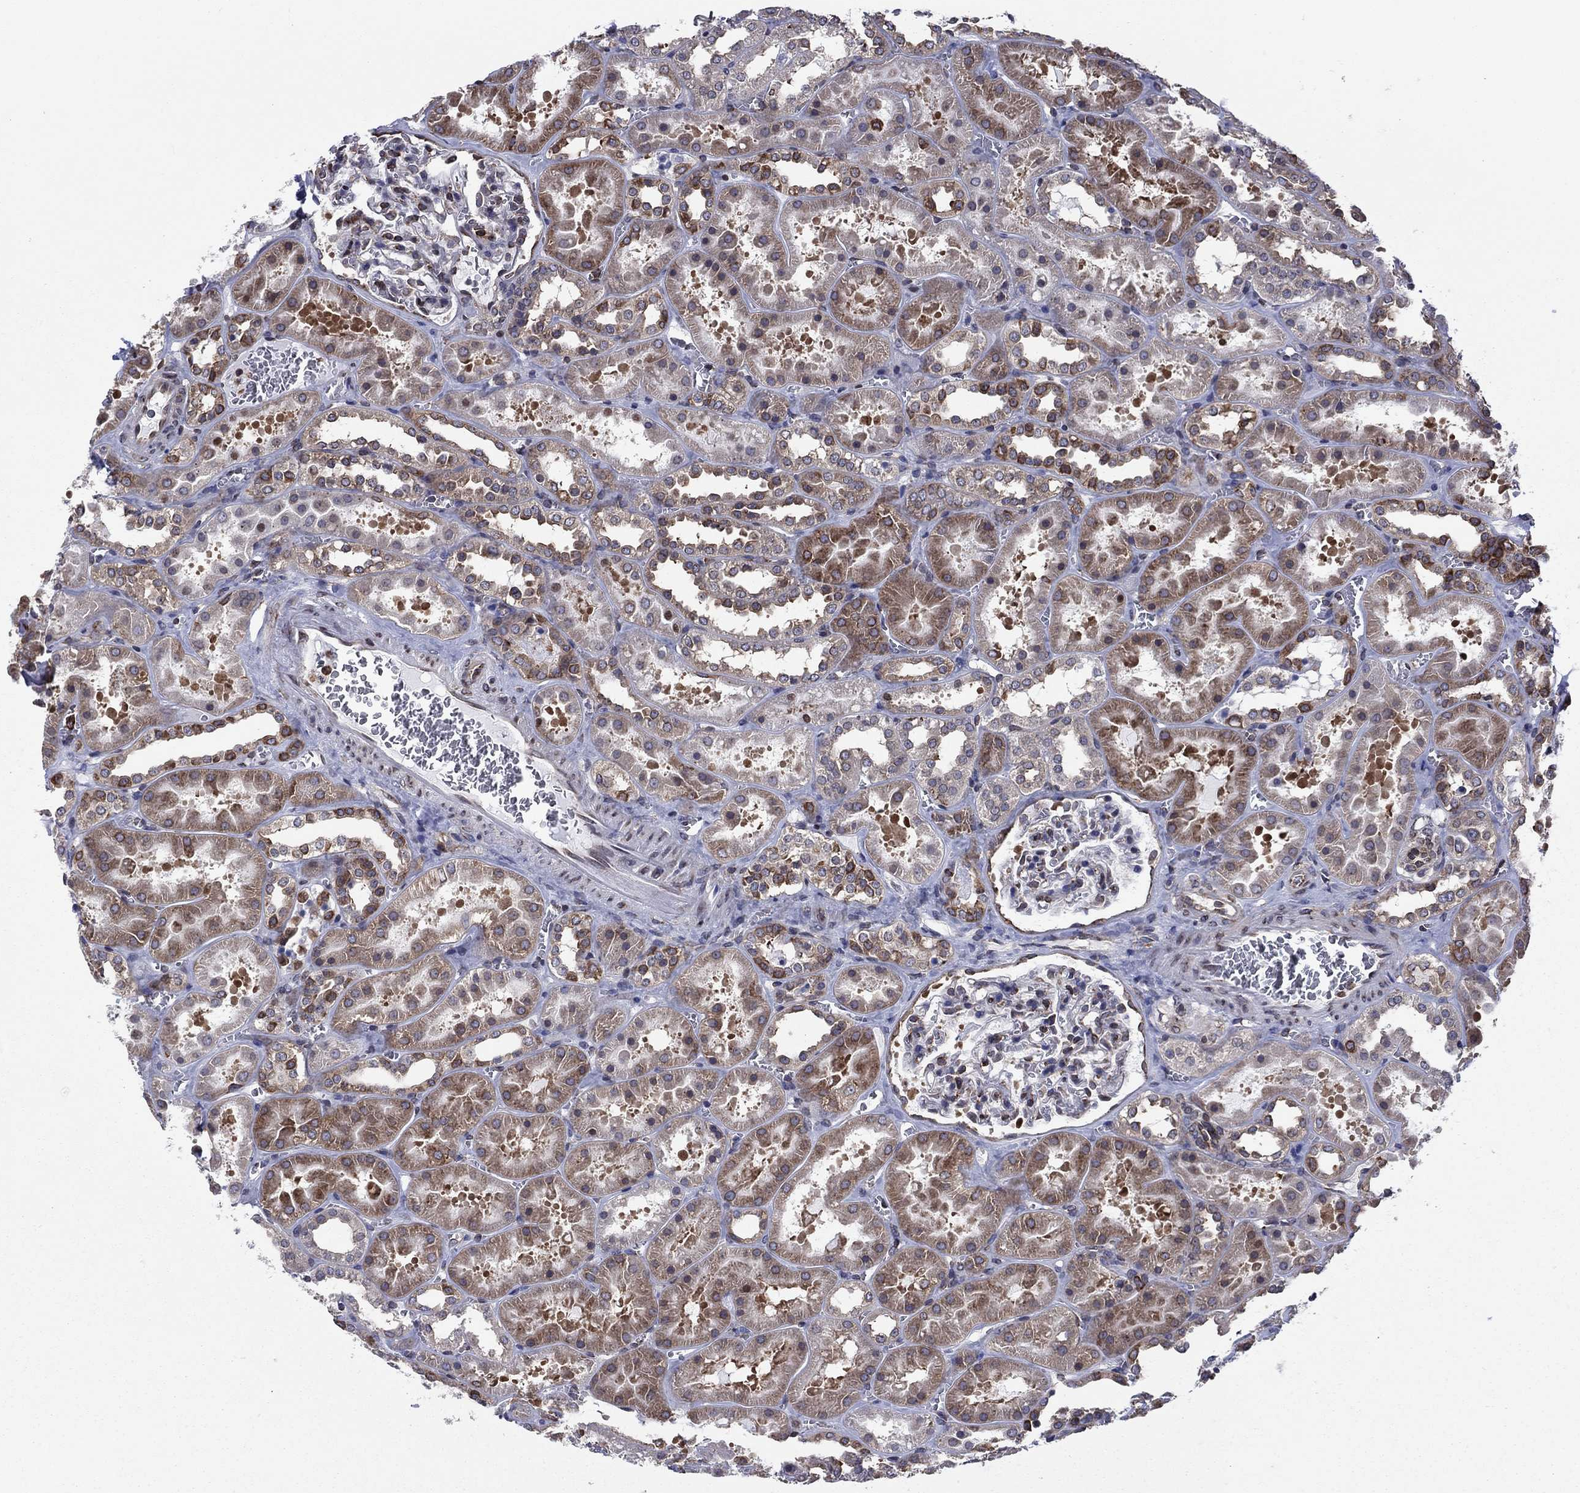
{"staining": {"intensity": "negative", "quantity": "none", "location": "none"}, "tissue": "kidney", "cell_type": "Cells in glomeruli", "image_type": "normal", "snomed": [{"axis": "morphology", "description": "Normal tissue, NOS"}, {"axis": "topography", "description": "Kidney"}], "caption": "This micrograph is of unremarkable kidney stained with immunohistochemistry (IHC) to label a protein in brown with the nuclei are counter-stained blue. There is no positivity in cells in glomeruli.", "gene": "YBX1", "patient": {"sex": "female", "age": 41}}